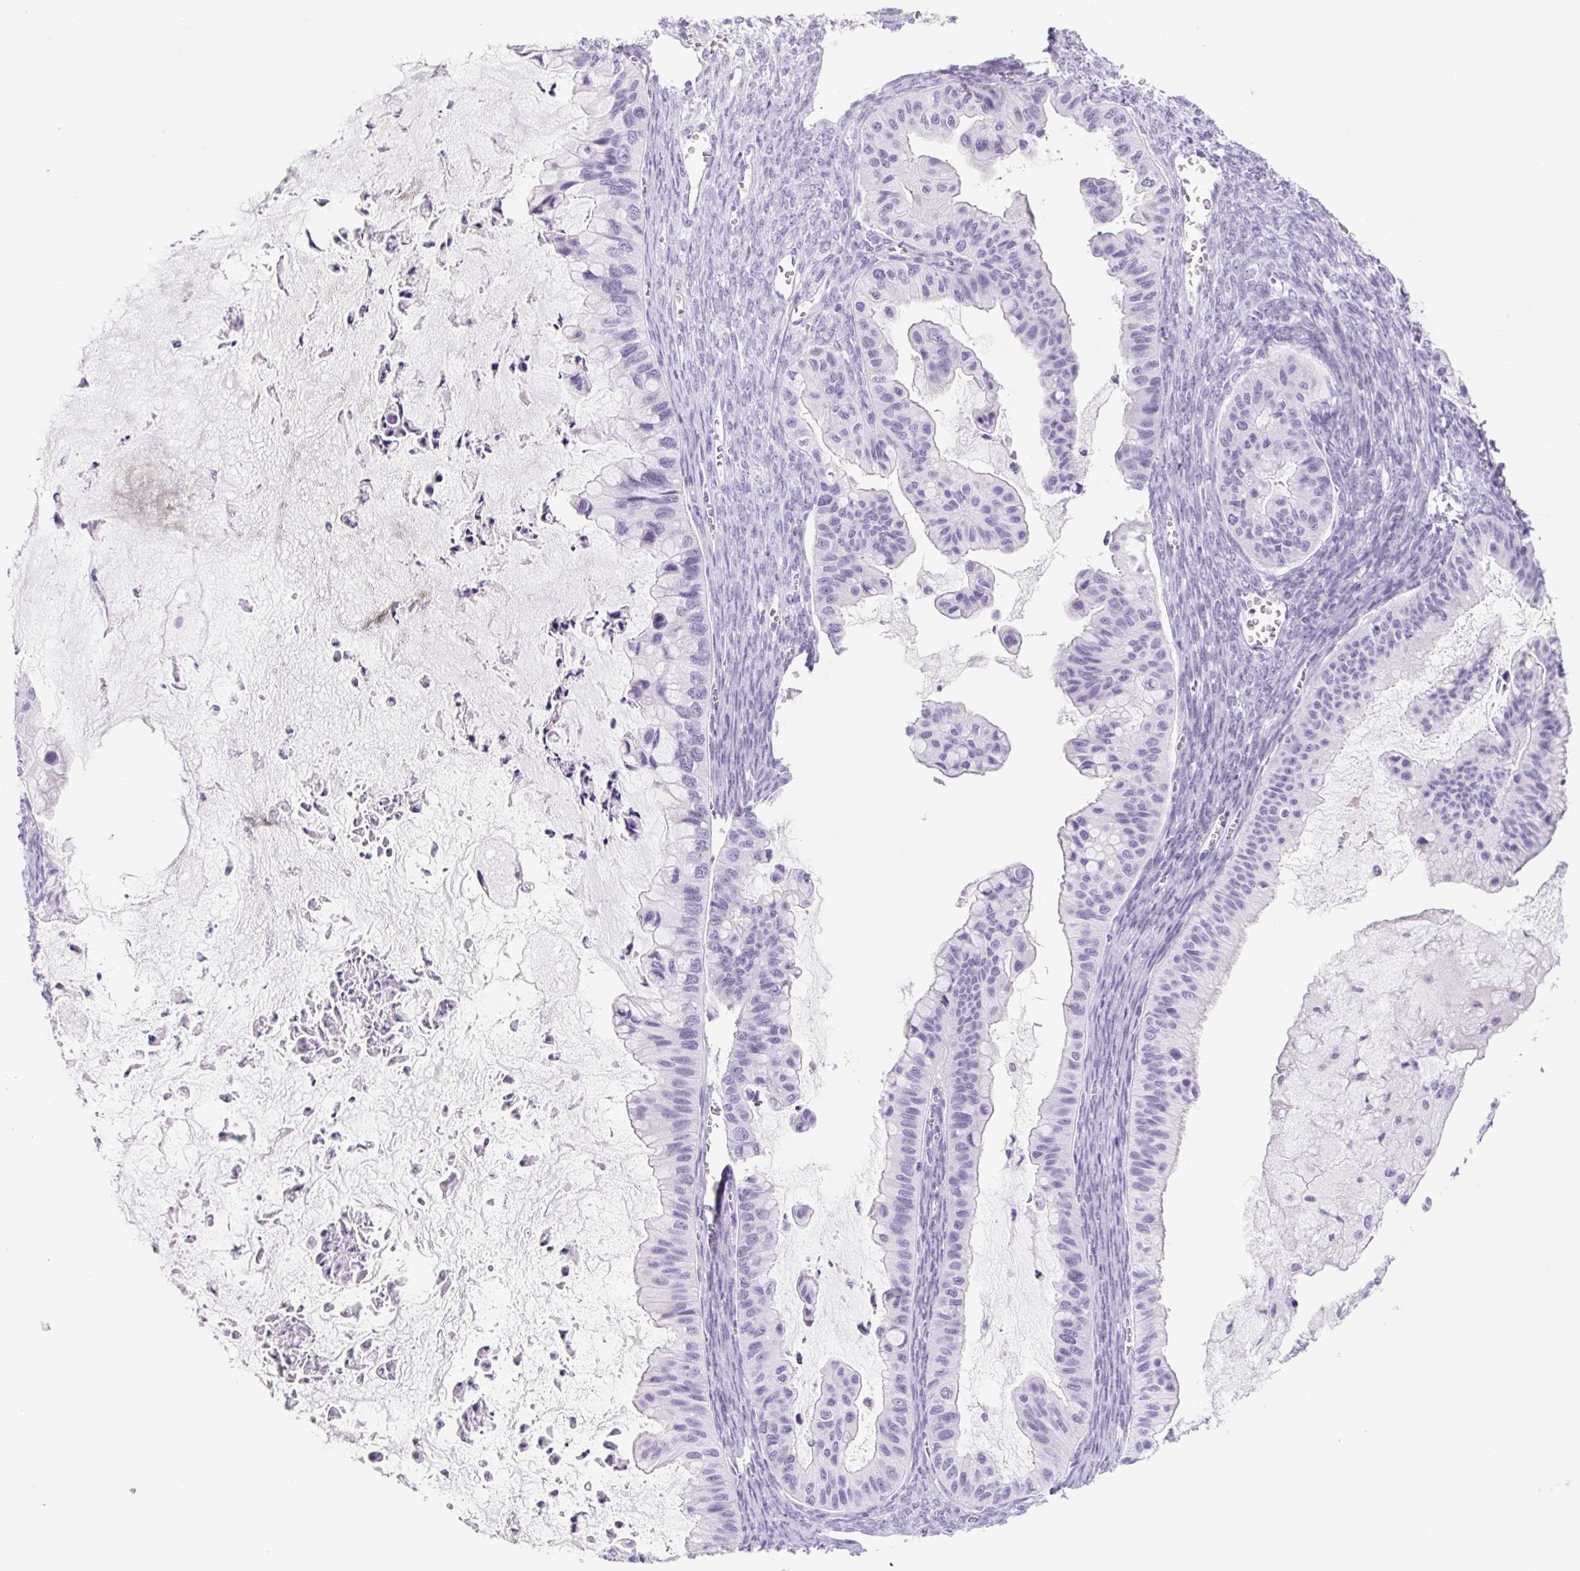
{"staining": {"intensity": "negative", "quantity": "none", "location": "none"}, "tissue": "ovarian cancer", "cell_type": "Tumor cells", "image_type": "cancer", "snomed": [{"axis": "morphology", "description": "Cystadenocarcinoma, mucinous, NOS"}, {"axis": "topography", "description": "Ovary"}], "caption": "DAB immunohistochemical staining of ovarian mucinous cystadenocarcinoma displays no significant expression in tumor cells.", "gene": "CYP21A2", "patient": {"sex": "female", "age": 72}}